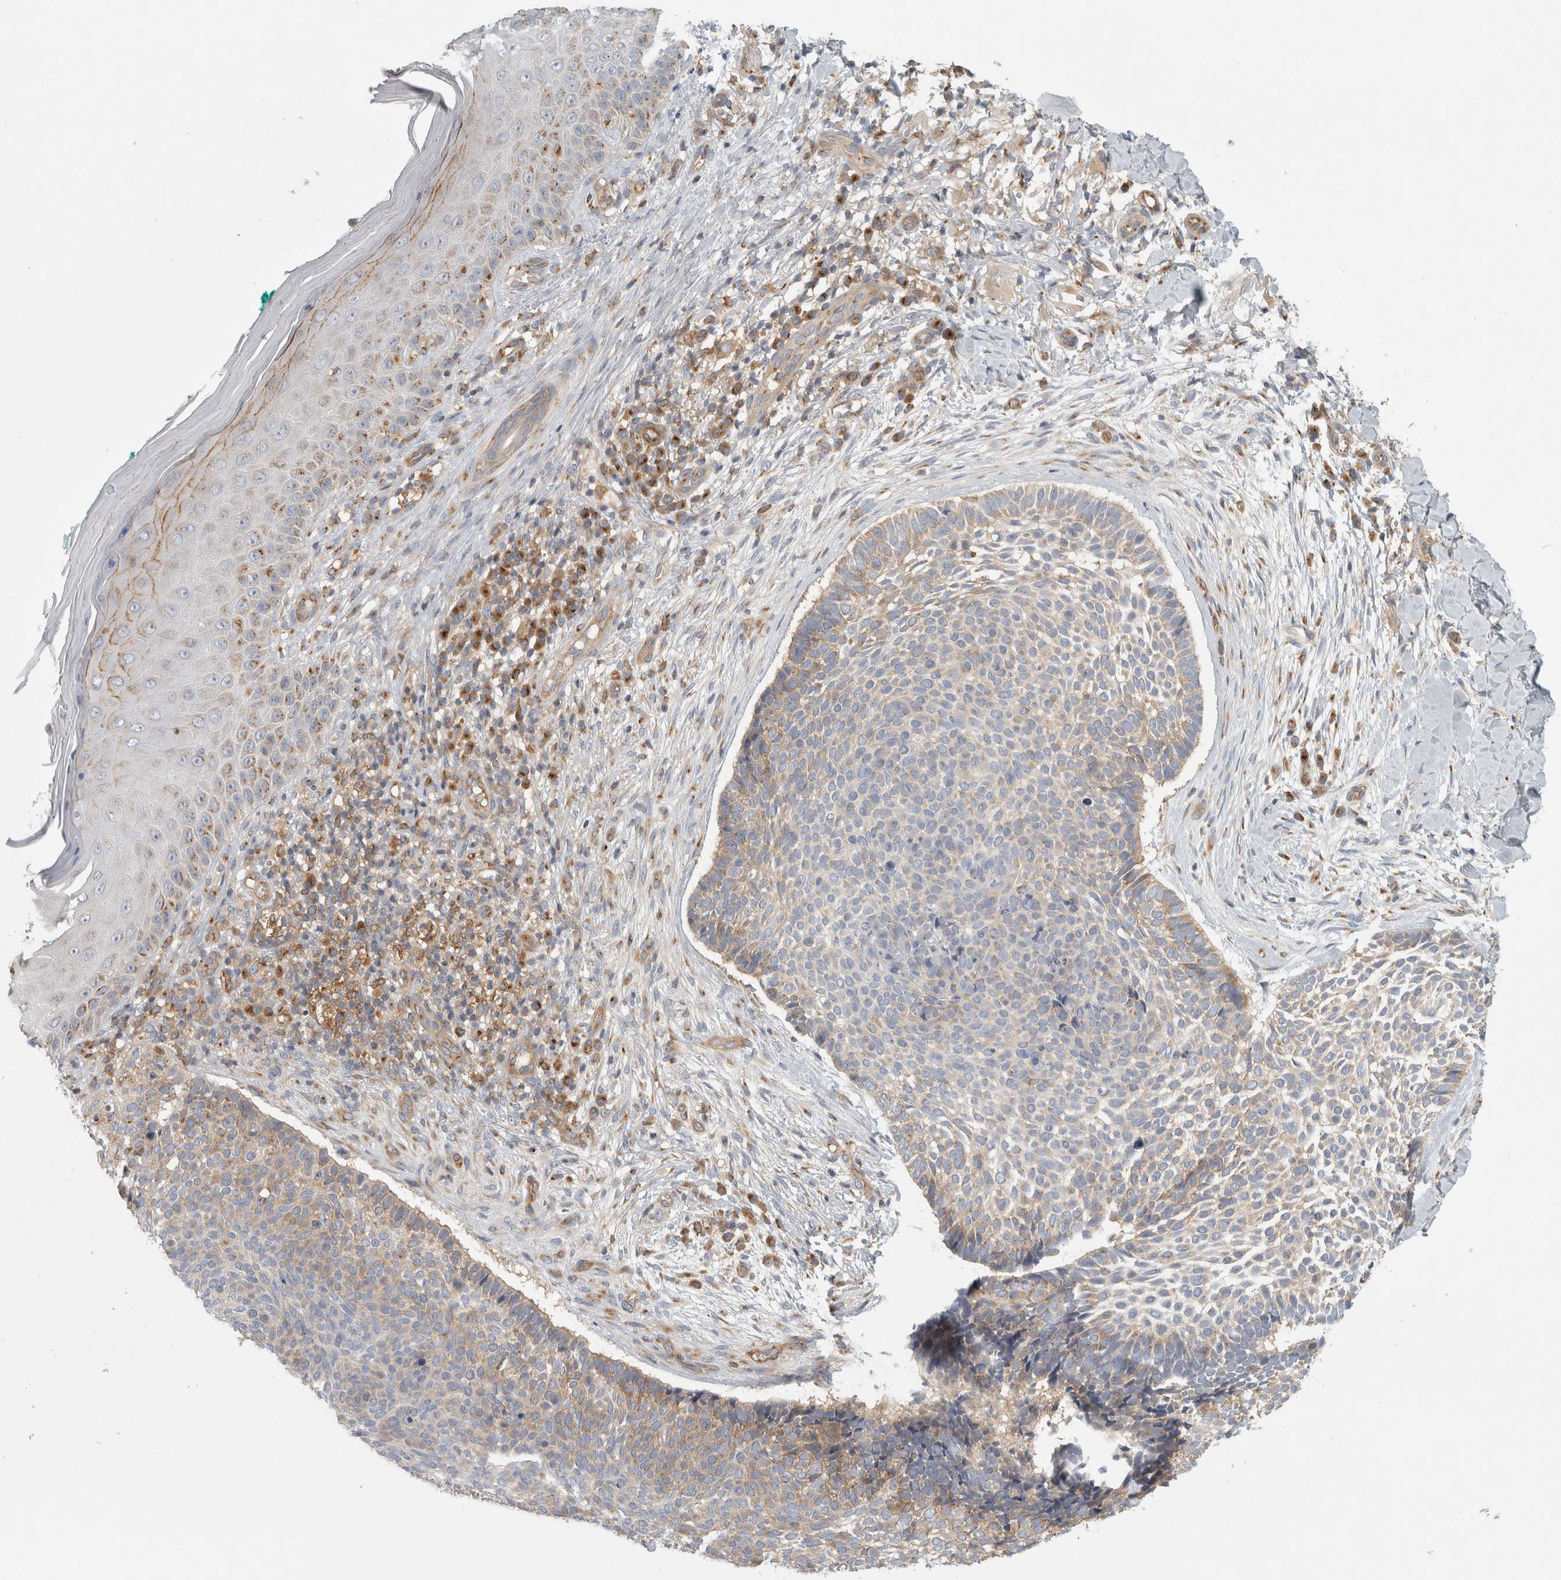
{"staining": {"intensity": "weak", "quantity": "25%-75%", "location": "cytoplasmic/membranous"}, "tissue": "skin cancer", "cell_type": "Tumor cells", "image_type": "cancer", "snomed": [{"axis": "morphology", "description": "Normal tissue, NOS"}, {"axis": "morphology", "description": "Basal cell carcinoma"}, {"axis": "topography", "description": "Skin"}], "caption": "Immunohistochemical staining of human basal cell carcinoma (skin) exhibits low levels of weak cytoplasmic/membranous protein positivity in about 25%-75% of tumor cells.", "gene": "PEX6", "patient": {"sex": "male", "age": 67}}